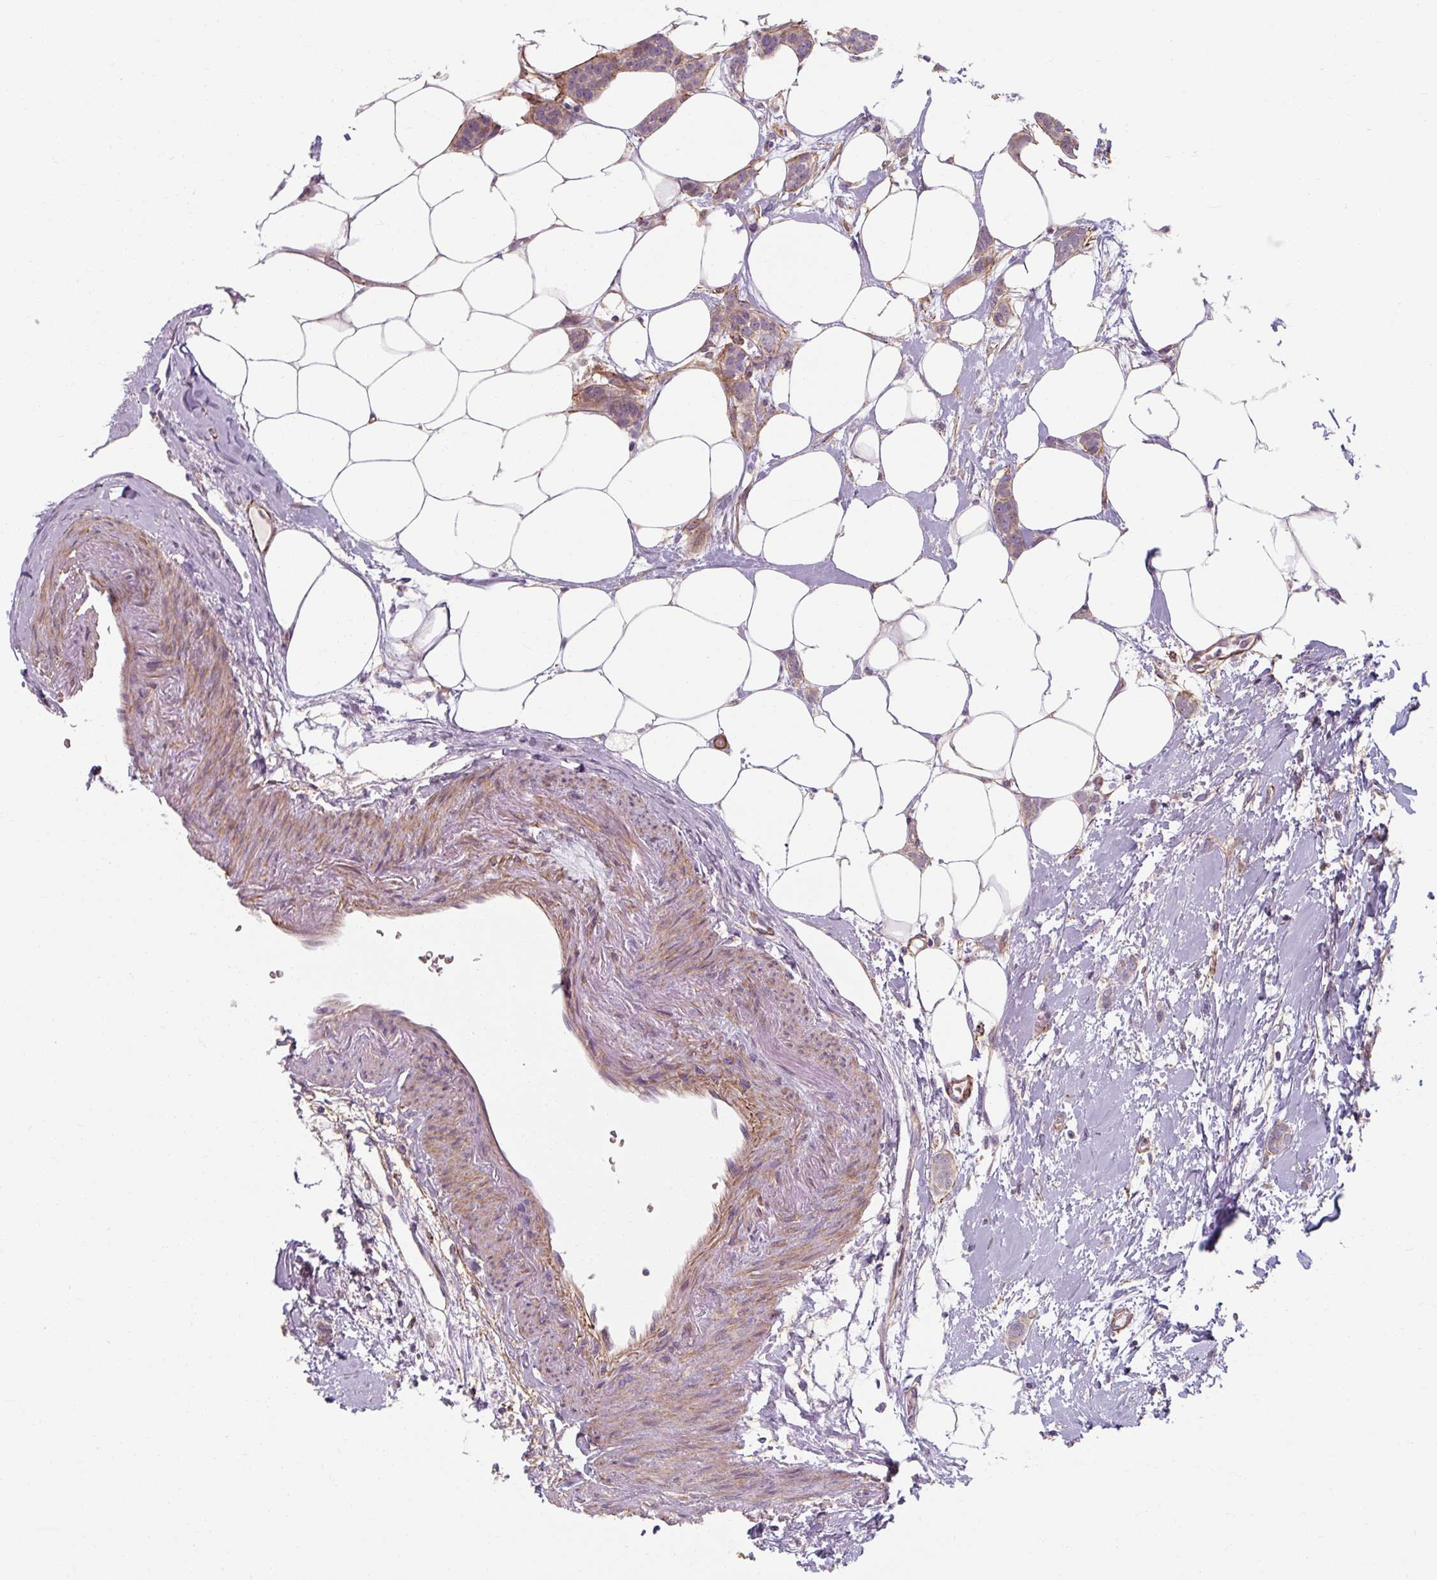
{"staining": {"intensity": "negative", "quantity": "none", "location": "none"}, "tissue": "breast cancer", "cell_type": "Tumor cells", "image_type": "cancer", "snomed": [{"axis": "morphology", "description": "Duct carcinoma"}, {"axis": "topography", "description": "Breast"}], "caption": "An IHC photomicrograph of breast intraductal carcinoma is shown. There is no staining in tumor cells of breast intraductal carcinoma.", "gene": "MRPS5", "patient": {"sex": "female", "age": 72}}